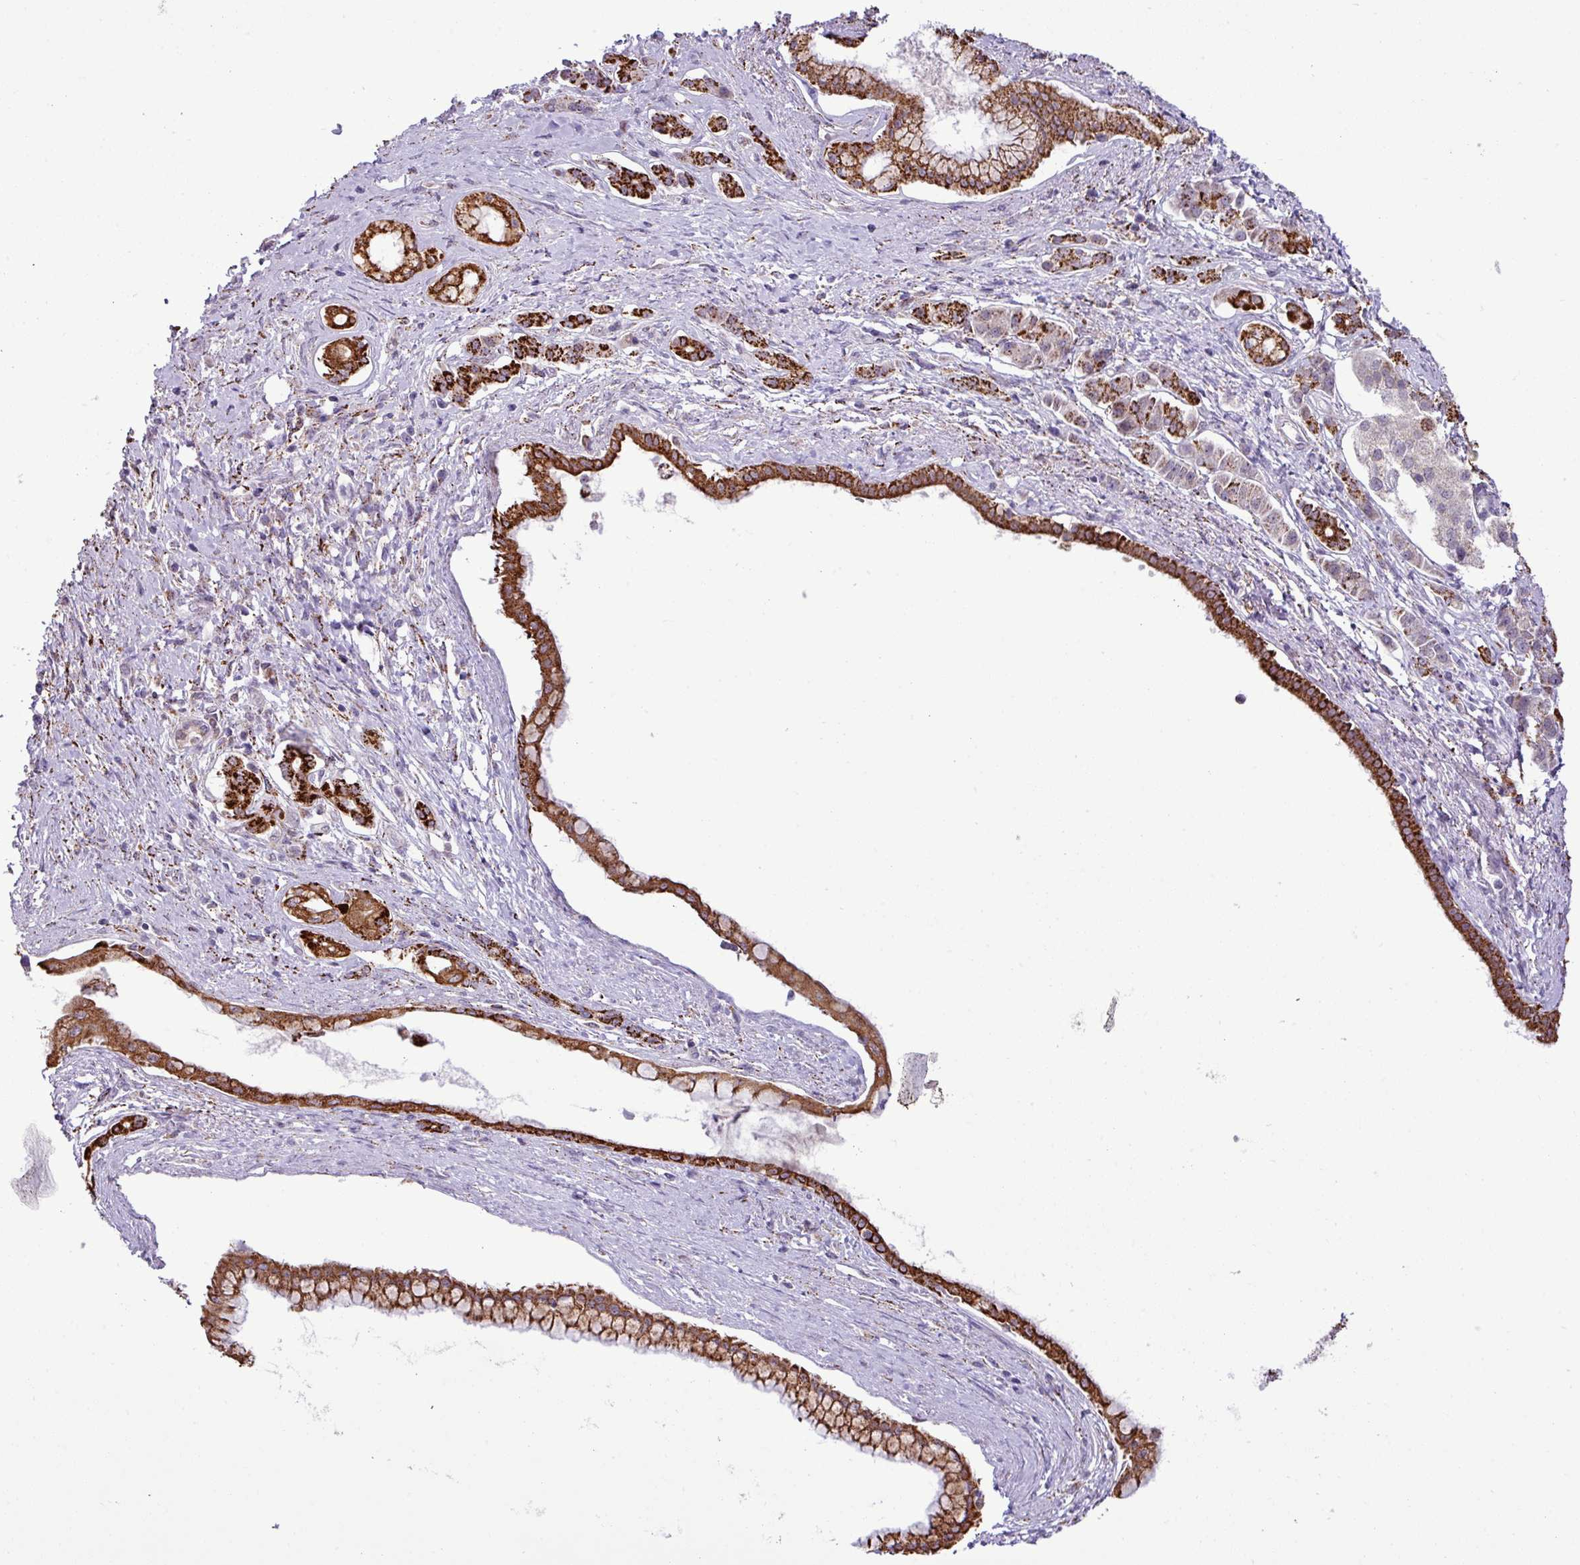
{"staining": {"intensity": "strong", "quantity": ">75%", "location": "cytoplasmic/membranous"}, "tissue": "pancreatic cancer", "cell_type": "Tumor cells", "image_type": "cancer", "snomed": [{"axis": "morphology", "description": "Adenocarcinoma, NOS"}, {"axis": "topography", "description": "Pancreas"}], "caption": "This image displays pancreatic cancer stained with immunohistochemistry (IHC) to label a protein in brown. The cytoplasmic/membranous of tumor cells show strong positivity for the protein. Nuclei are counter-stained blue.", "gene": "SGPP1", "patient": {"sex": "male", "age": 70}}